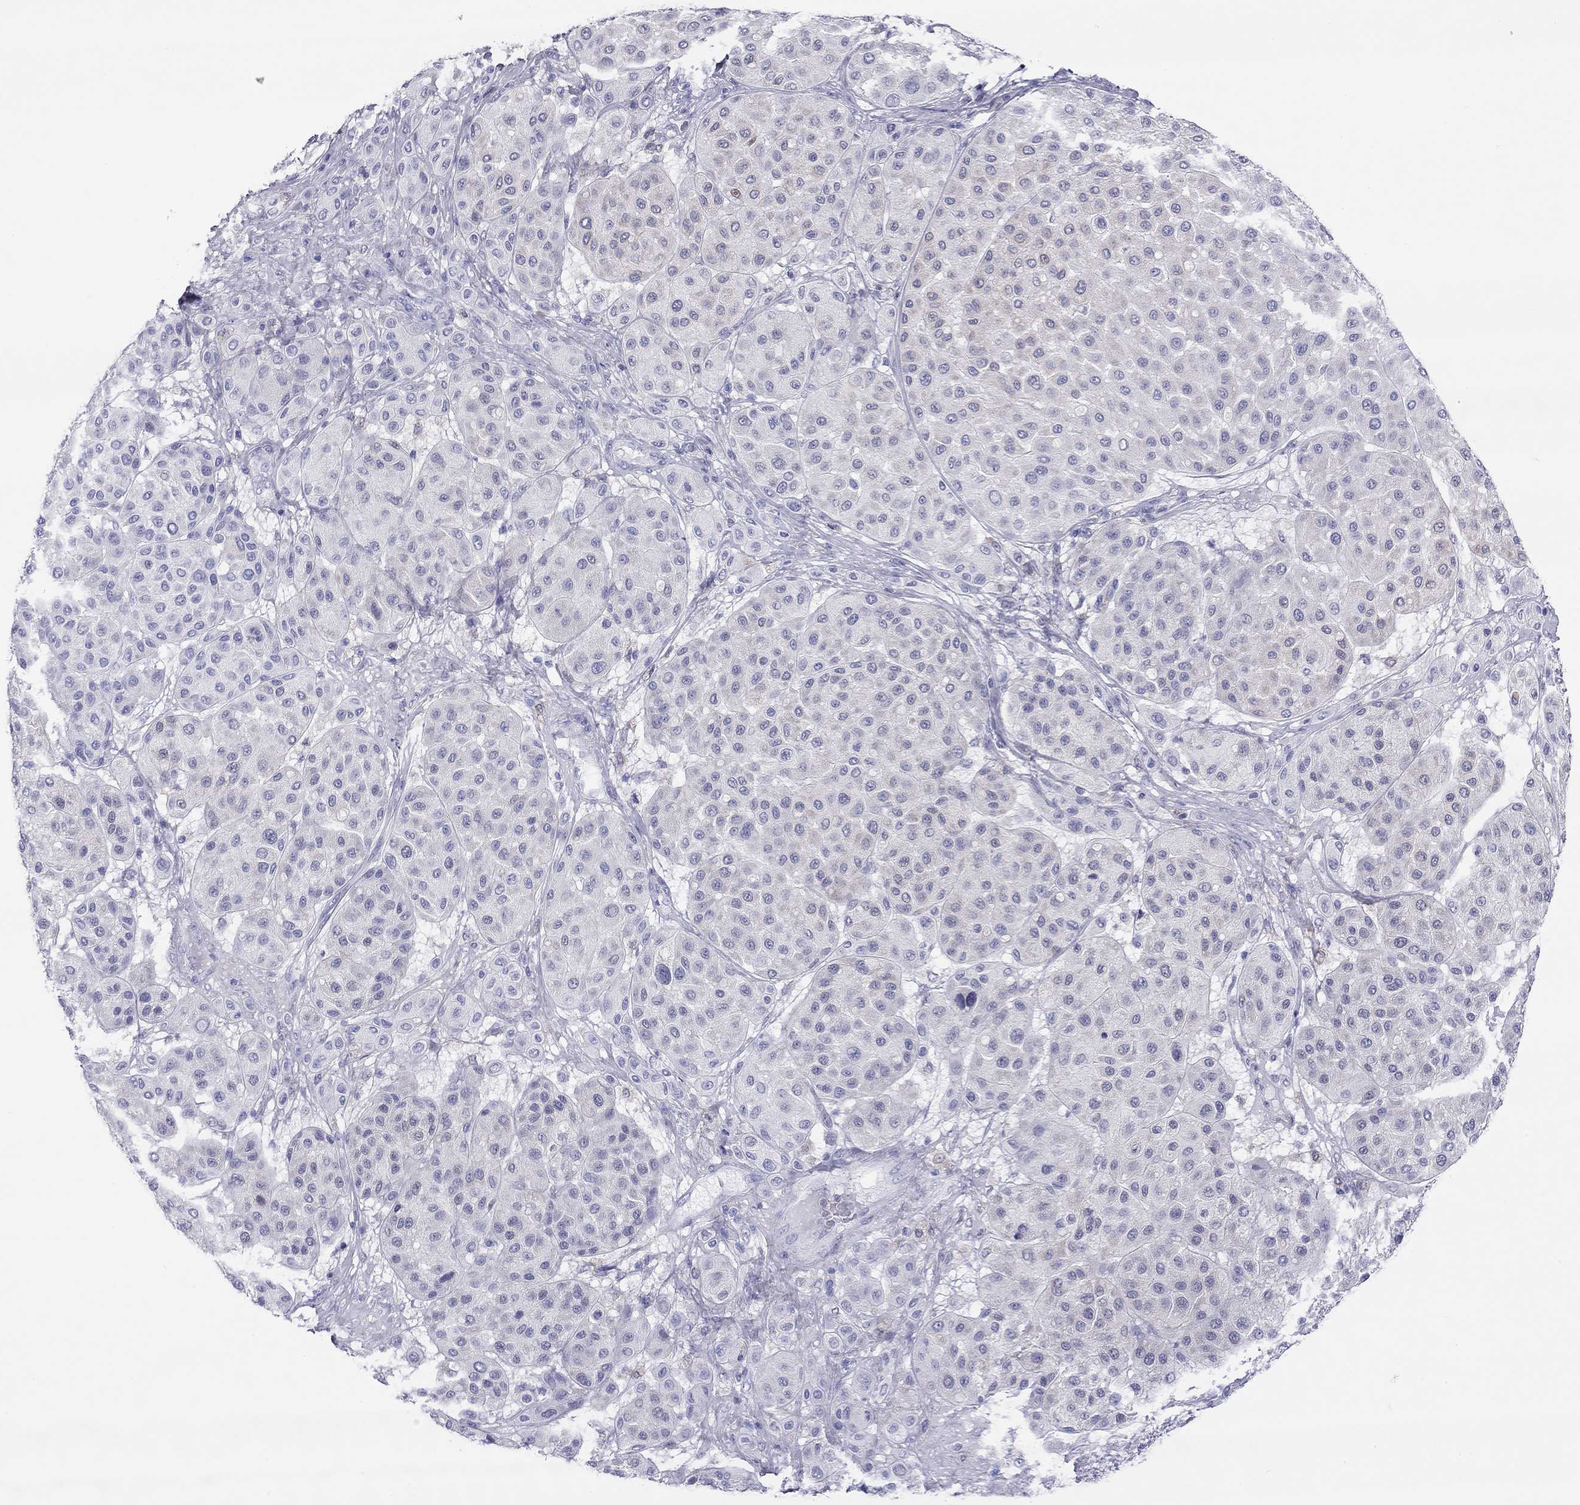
{"staining": {"intensity": "negative", "quantity": "none", "location": "none"}, "tissue": "melanoma", "cell_type": "Tumor cells", "image_type": "cancer", "snomed": [{"axis": "morphology", "description": "Malignant melanoma, Metastatic site"}, {"axis": "topography", "description": "Smooth muscle"}], "caption": "The image displays no staining of tumor cells in melanoma. The staining is performed using DAB (3,3'-diaminobenzidine) brown chromogen with nuclei counter-stained in using hematoxylin.", "gene": "SLC46A2", "patient": {"sex": "male", "age": 41}}